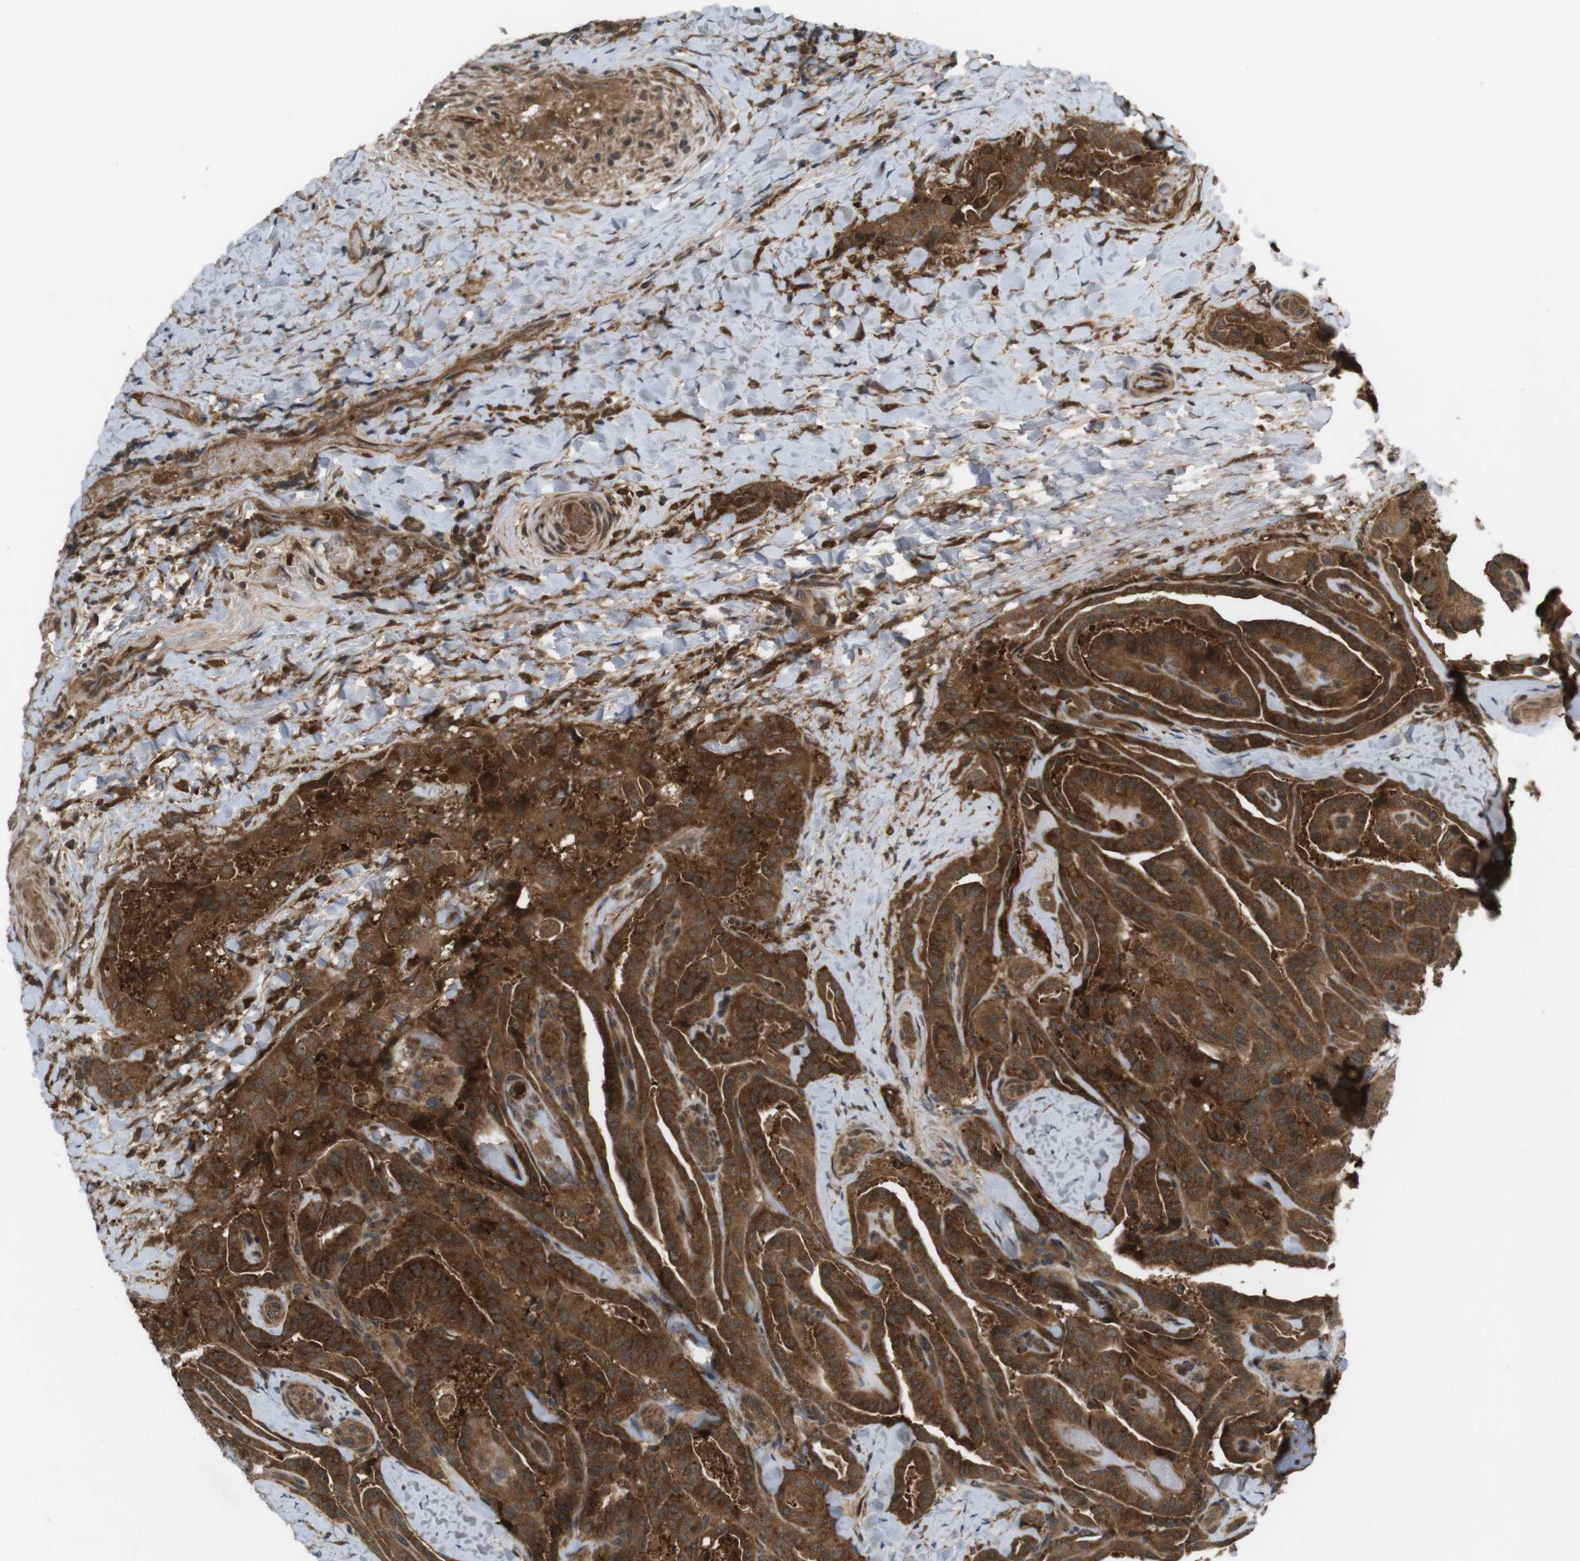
{"staining": {"intensity": "strong", "quantity": ">75%", "location": "cytoplasmic/membranous"}, "tissue": "thyroid cancer", "cell_type": "Tumor cells", "image_type": "cancer", "snomed": [{"axis": "morphology", "description": "Papillary adenocarcinoma, NOS"}, {"axis": "topography", "description": "Thyroid gland"}], "caption": "Papillary adenocarcinoma (thyroid) tissue demonstrates strong cytoplasmic/membranous expression in about >75% of tumor cells The protein is shown in brown color, while the nuclei are stained blue.", "gene": "NFKBIE", "patient": {"sex": "male", "age": 77}}